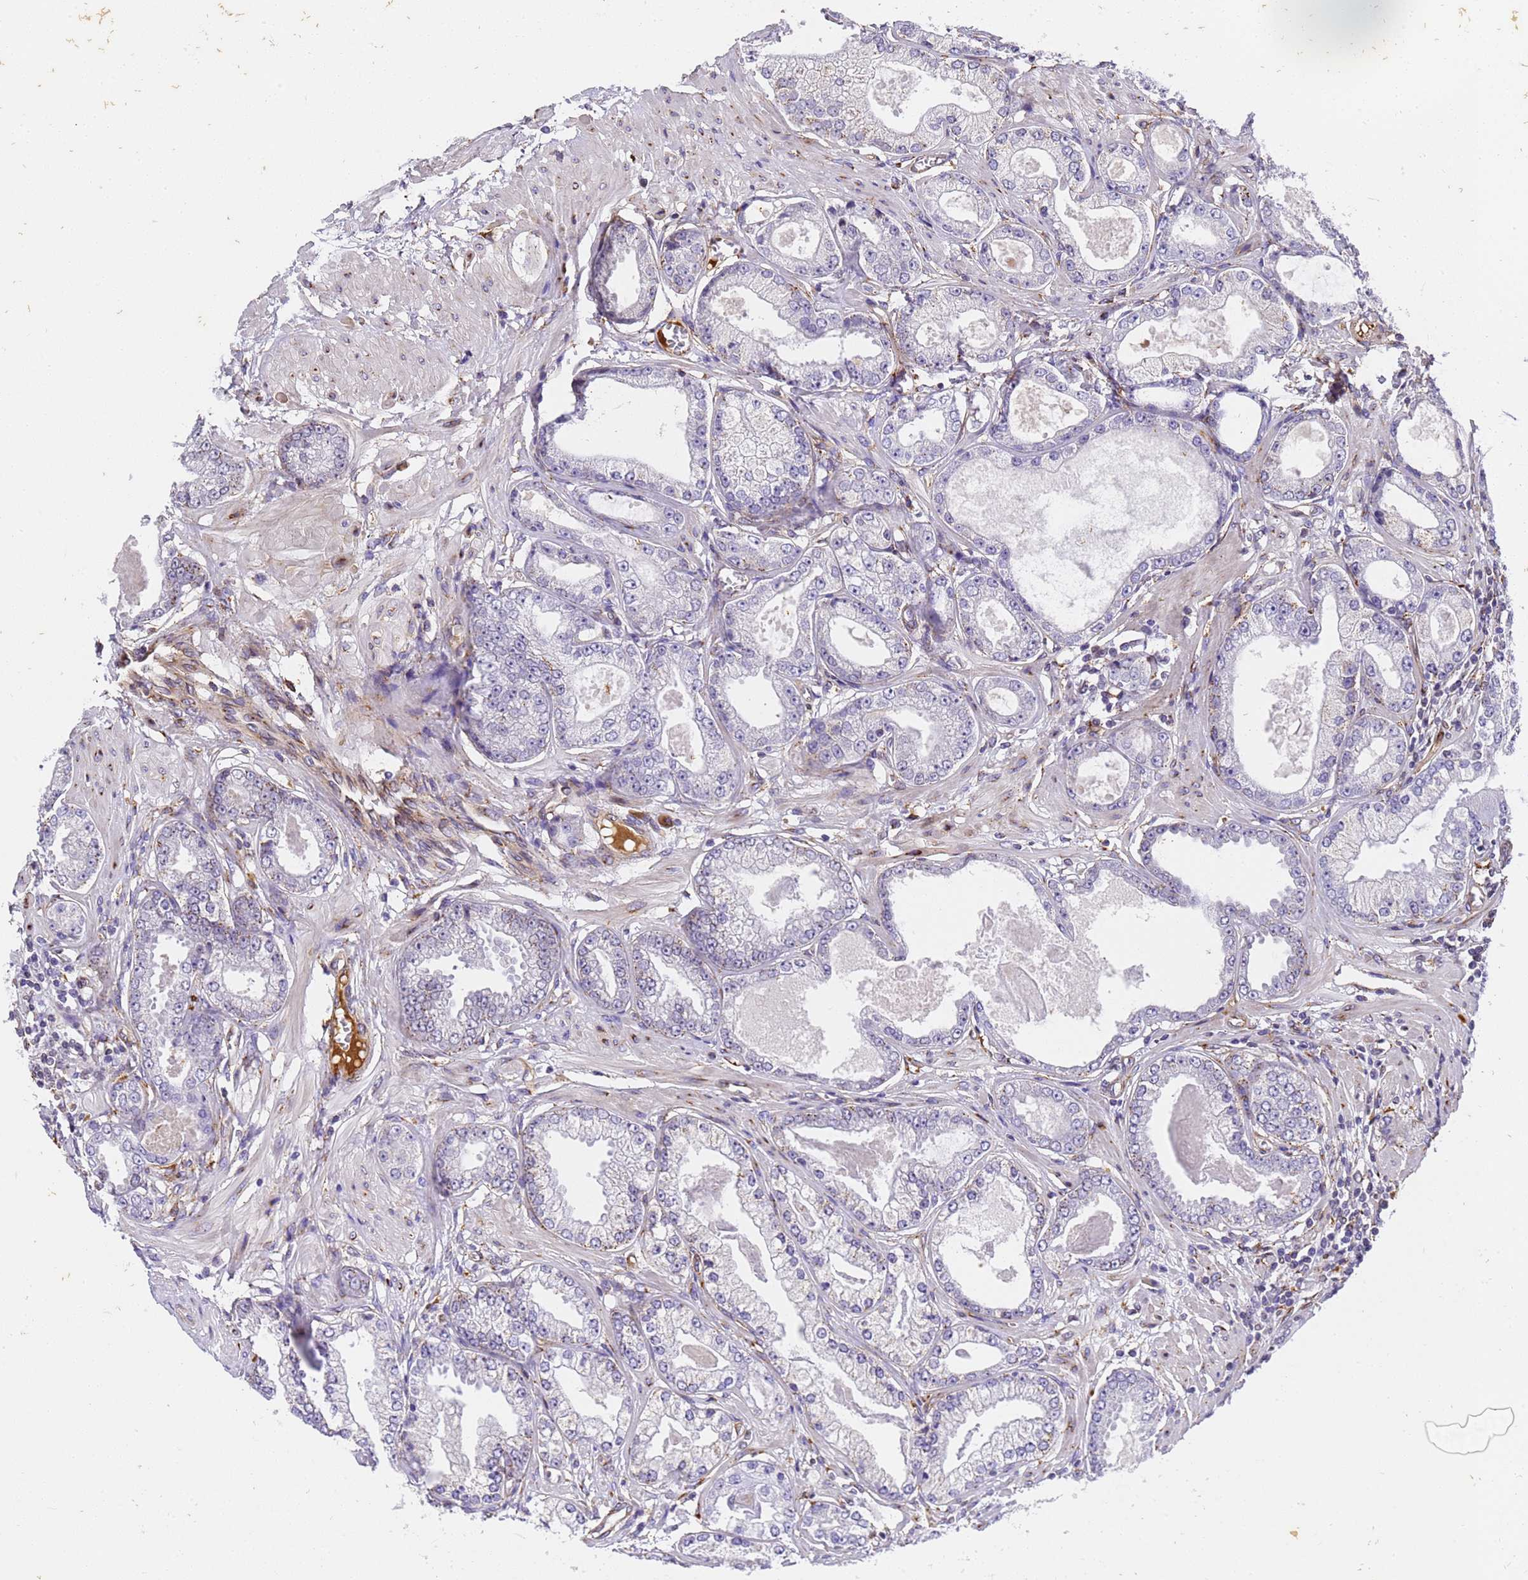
{"staining": {"intensity": "negative", "quantity": "none", "location": "none"}, "tissue": "prostate cancer", "cell_type": "Tumor cells", "image_type": "cancer", "snomed": [{"axis": "morphology", "description": "Adenocarcinoma, Low grade"}, {"axis": "topography", "description": "Prostate"}], "caption": "IHC photomicrograph of human prostate low-grade adenocarcinoma stained for a protein (brown), which demonstrates no expression in tumor cells.", "gene": "IGFBP7", "patient": {"sex": "male", "age": 64}}